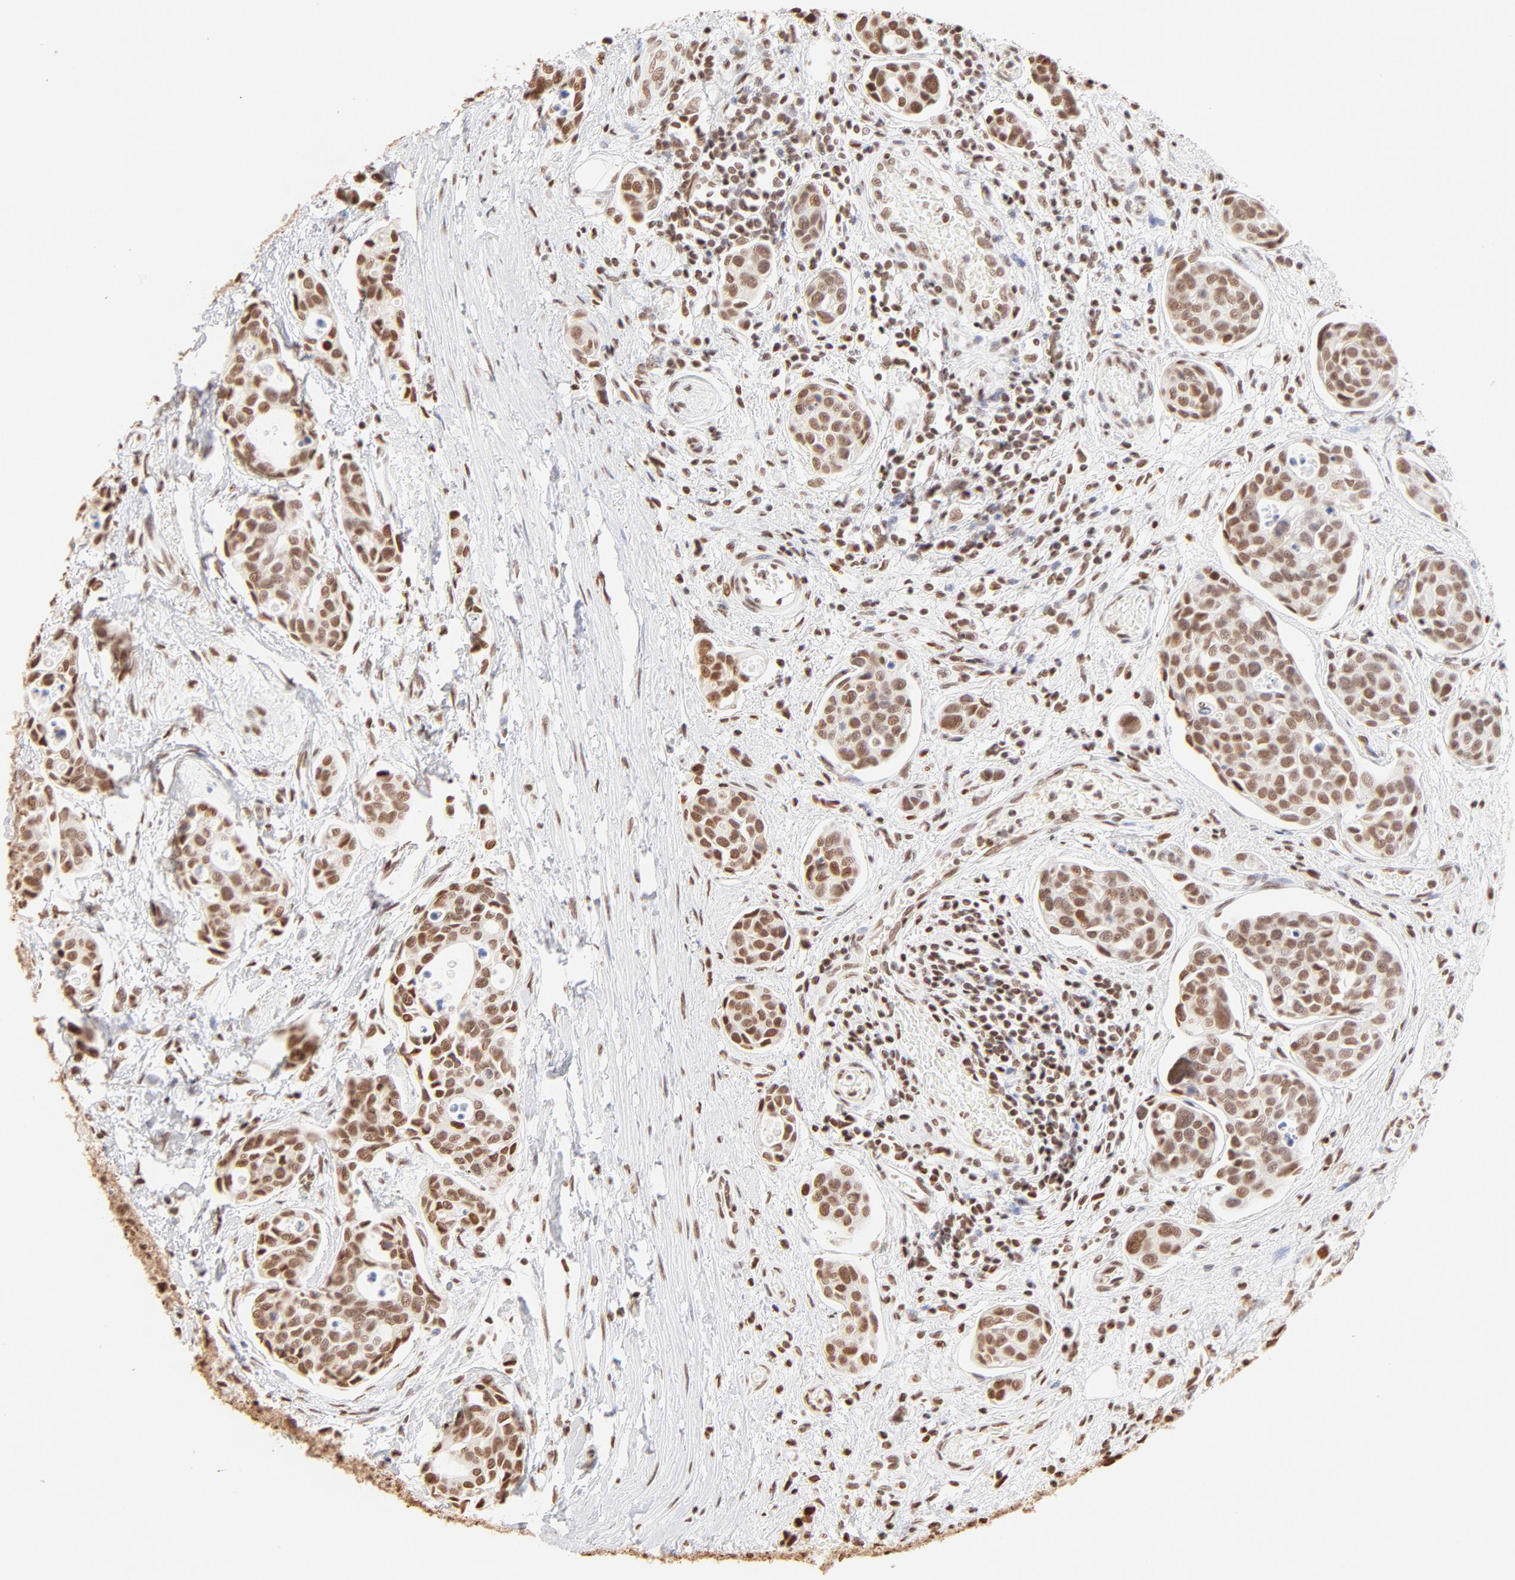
{"staining": {"intensity": "strong", "quantity": ">75%", "location": "nuclear"}, "tissue": "urothelial cancer", "cell_type": "Tumor cells", "image_type": "cancer", "snomed": [{"axis": "morphology", "description": "Urothelial carcinoma, High grade"}, {"axis": "topography", "description": "Urinary bladder"}], "caption": "Immunohistochemistry micrograph of high-grade urothelial carcinoma stained for a protein (brown), which shows high levels of strong nuclear positivity in approximately >75% of tumor cells.", "gene": "ZNF540", "patient": {"sex": "male", "age": 78}}